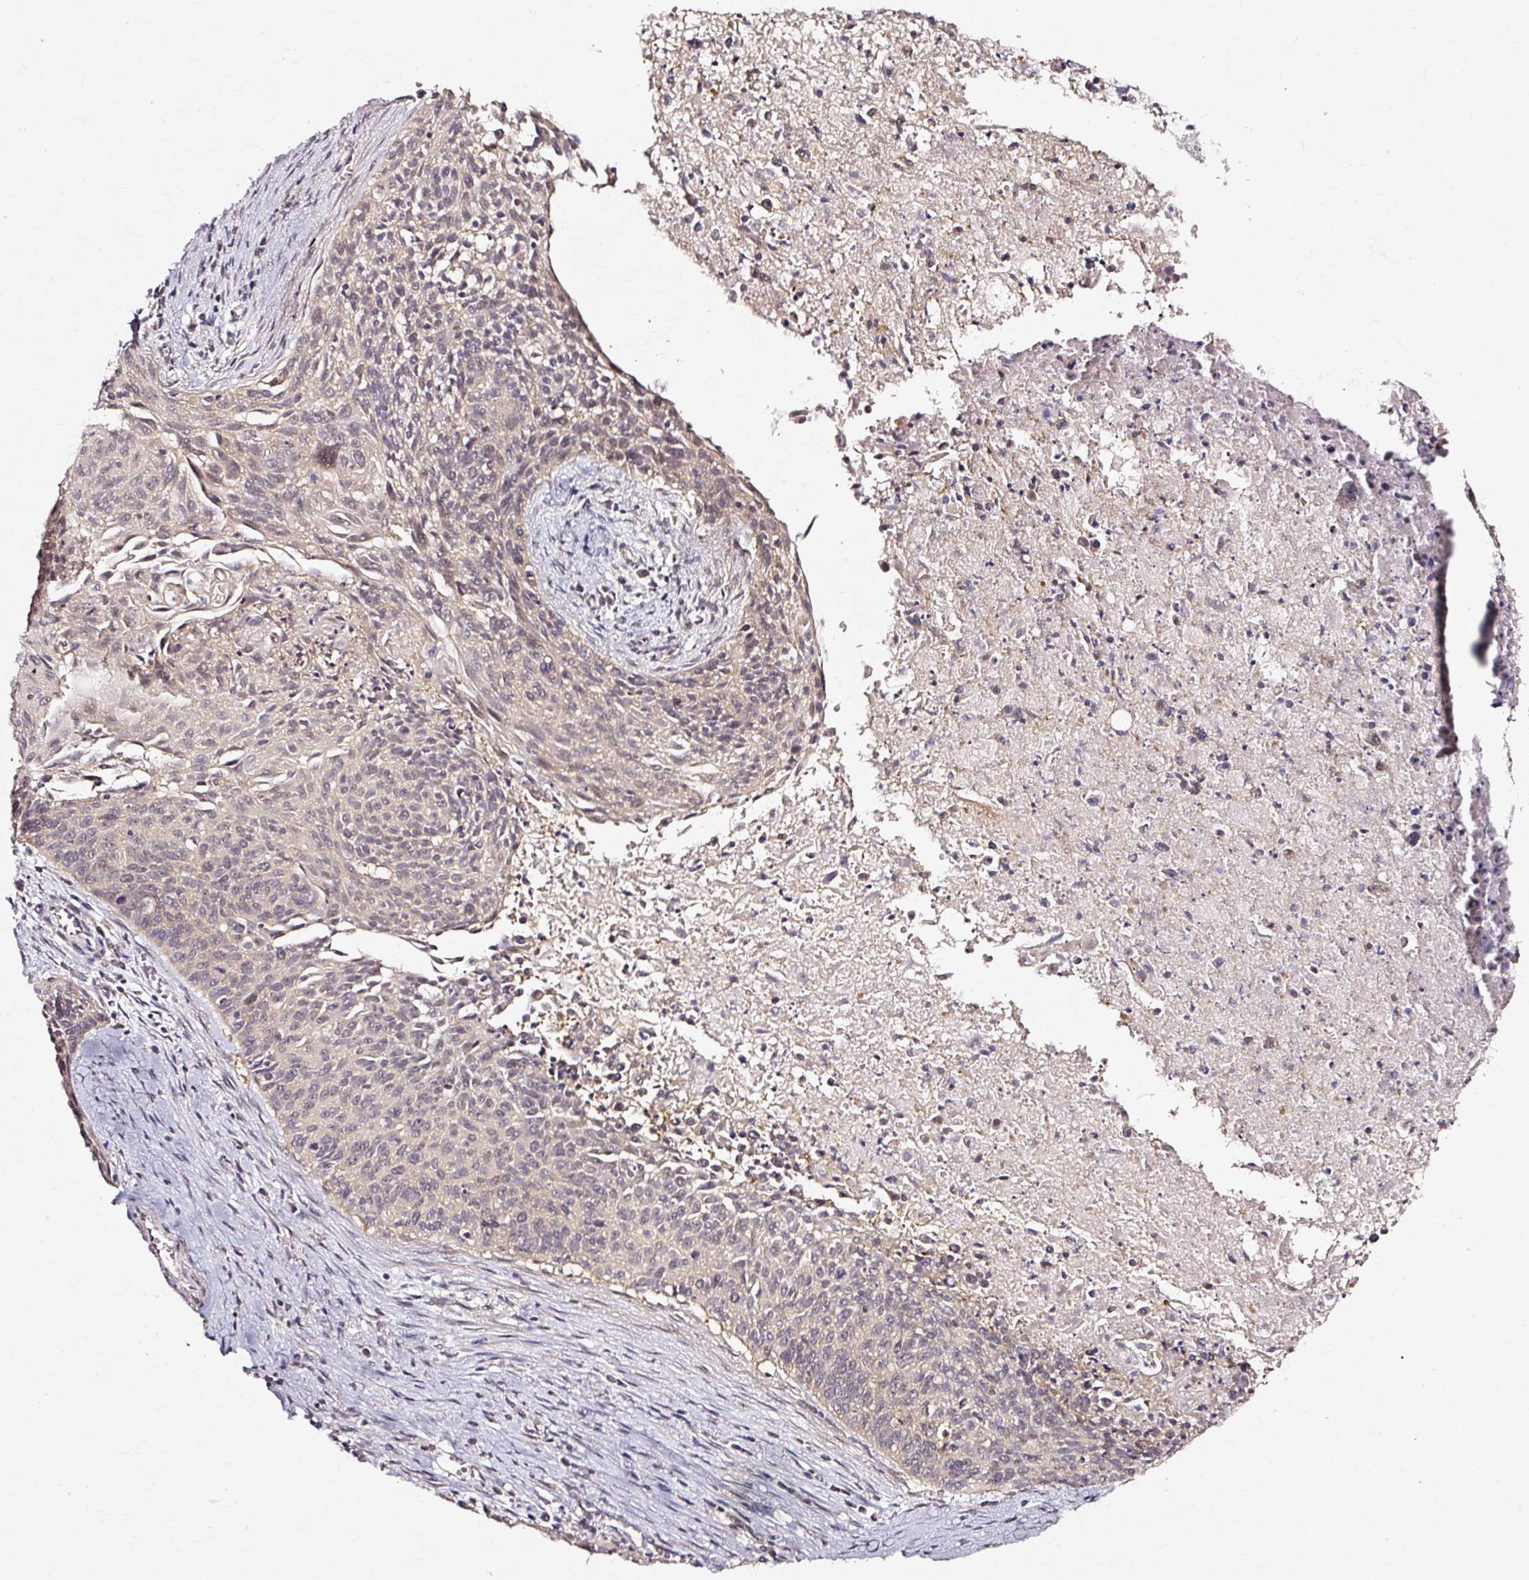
{"staining": {"intensity": "weak", "quantity": "<25%", "location": "cytoplasmic/membranous"}, "tissue": "cervical cancer", "cell_type": "Tumor cells", "image_type": "cancer", "snomed": [{"axis": "morphology", "description": "Squamous cell carcinoma, NOS"}, {"axis": "topography", "description": "Cervix"}], "caption": "High magnification brightfield microscopy of cervical cancer stained with DAB (brown) and counterstained with hematoxylin (blue): tumor cells show no significant positivity. (DAB immunohistochemistry (IHC), high magnification).", "gene": "RGPD5", "patient": {"sex": "female", "age": 55}}